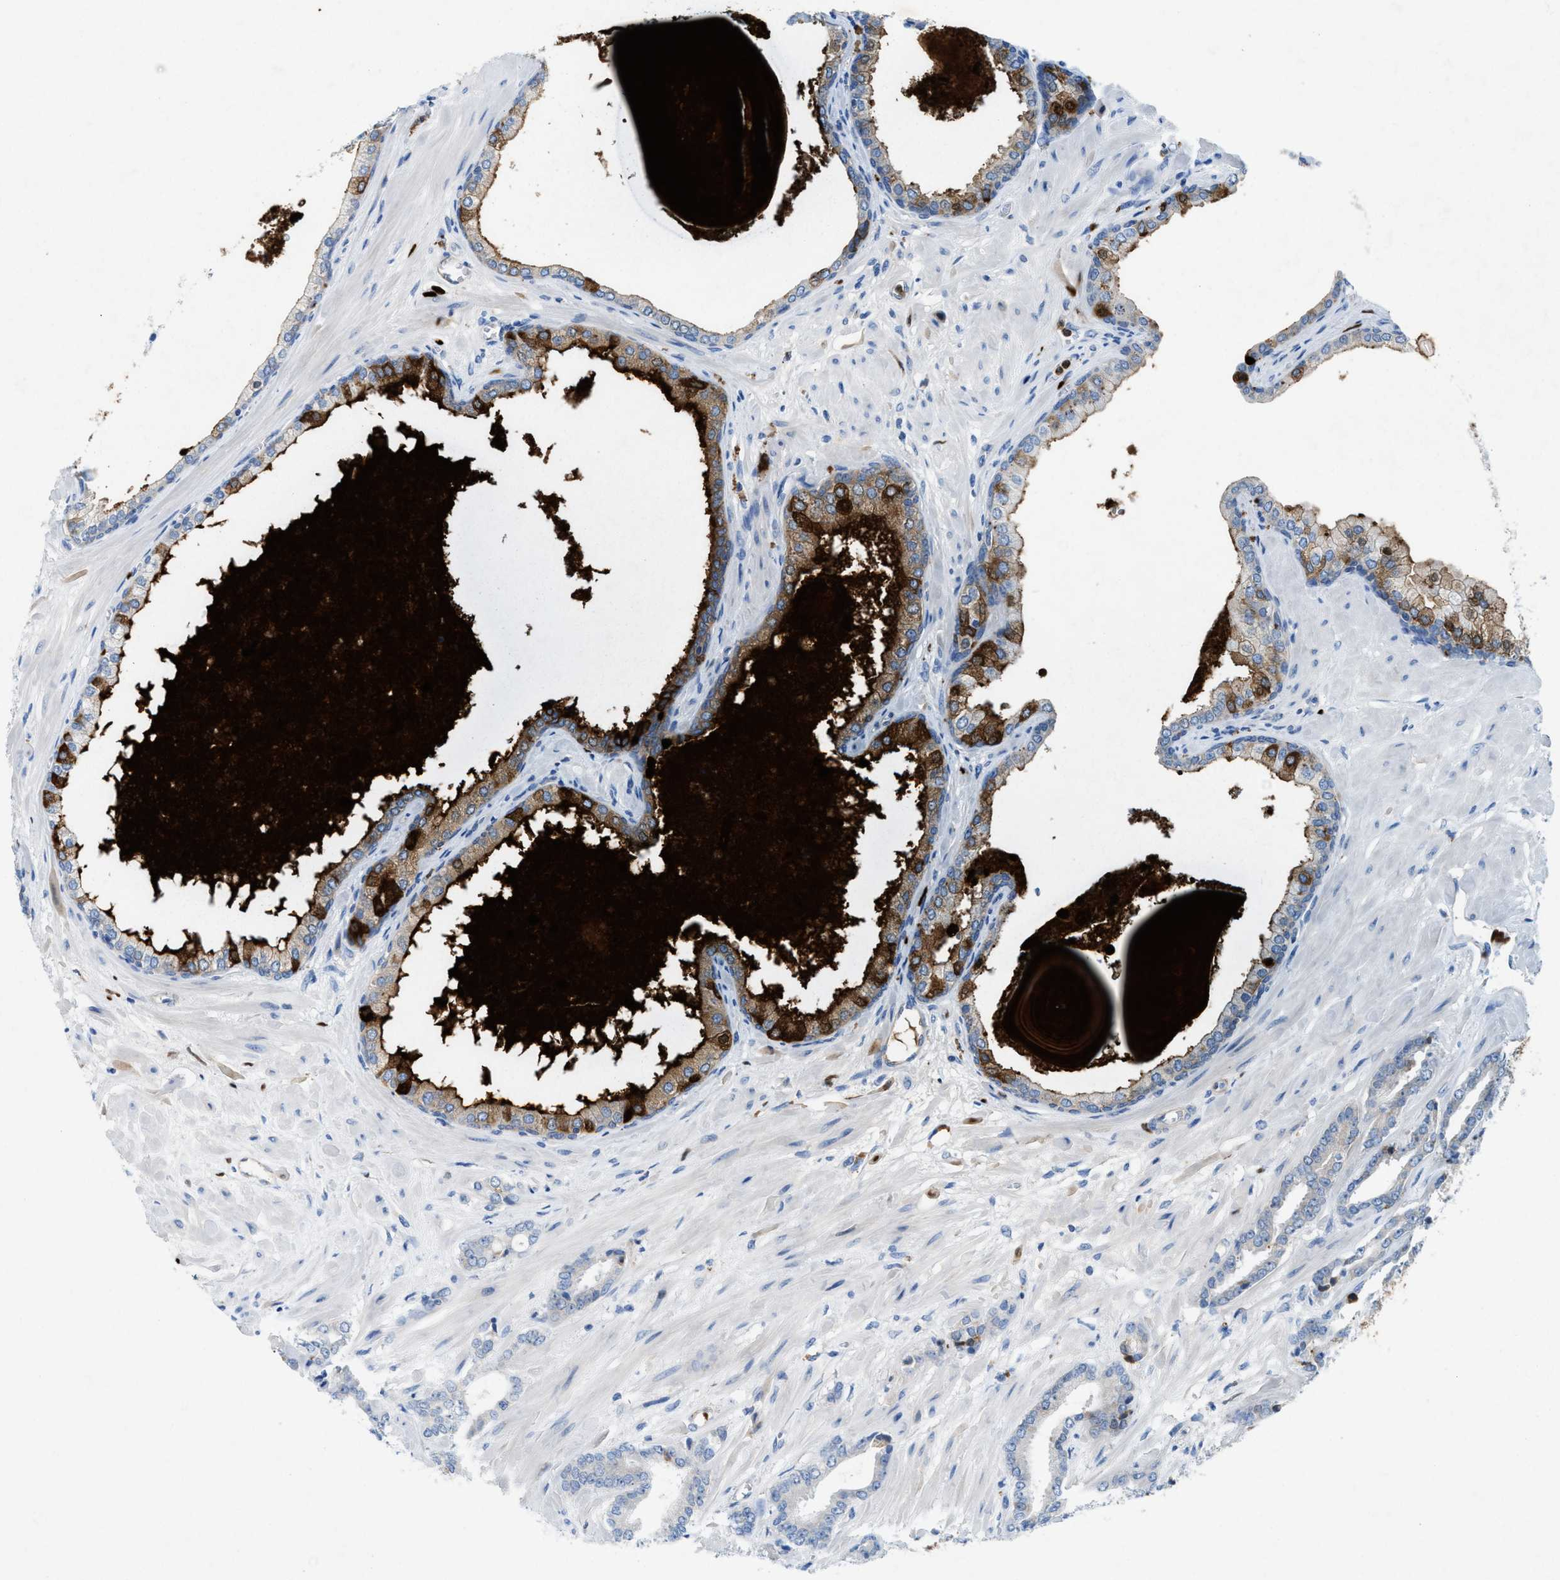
{"staining": {"intensity": "strong", "quantity": "<25%", "location": "cytoplasmic/membranous"}, "tissue": "prostate cancer", "cell_type": "Tumor cells", "image_type": "cancer", "snomed": [{"axis": "morphology", "description": "Adenocarcinoma, Low grade"}, {"axis": "topography", "description": "Prostate"}], "caption": "A micrograph of adenocarcinoma (low-grade) (prostate) stained for a protein exhibits strong cytoplasmic/membranous brown staining in tumor cells.", "gene": "CMTM1", "patient": {"sex": "male", "age": 53}}